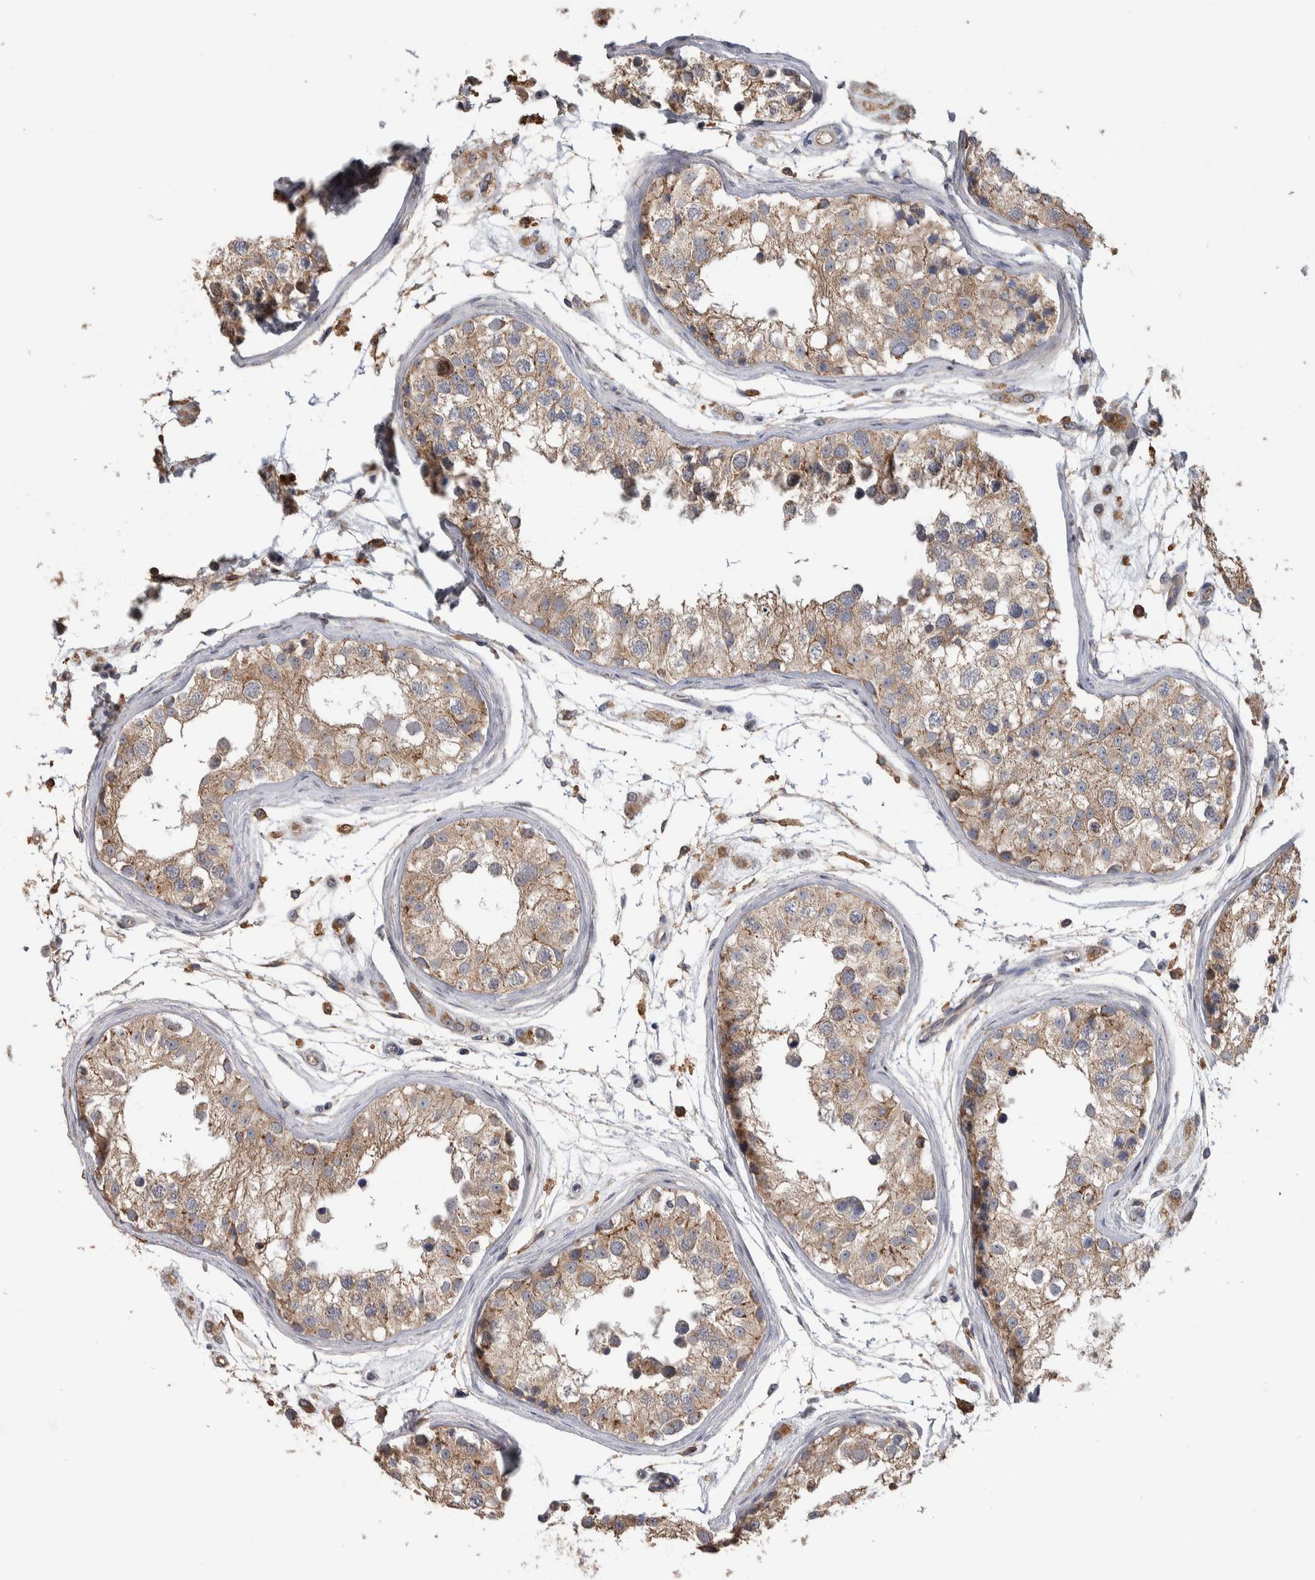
{"staining": {"intensity": "weak", "quantity": ">75%", "location": "cytoplasmic/membranous"}, "tissue": "testis", "cell_type": "Cells in seminiferous ducts", "image_type": "normal", "snomed": [{"axis": "morphology", "description": "Normal tissue, NOS"}, {"axis": "morphology", "description": "Adenocarcinoma, metastatic, NOS"}, {"axis": "topography", "description": "Testis"}], "caption": "This micrograph demonstrates IHC staining of unremarkable human testis, with low weak cytoplasmic/membranous expression in approximately >75% of cells in seminiferous ducts.", "gene": "SDCBP", "patient": {"sex": "male", "age": 26}}